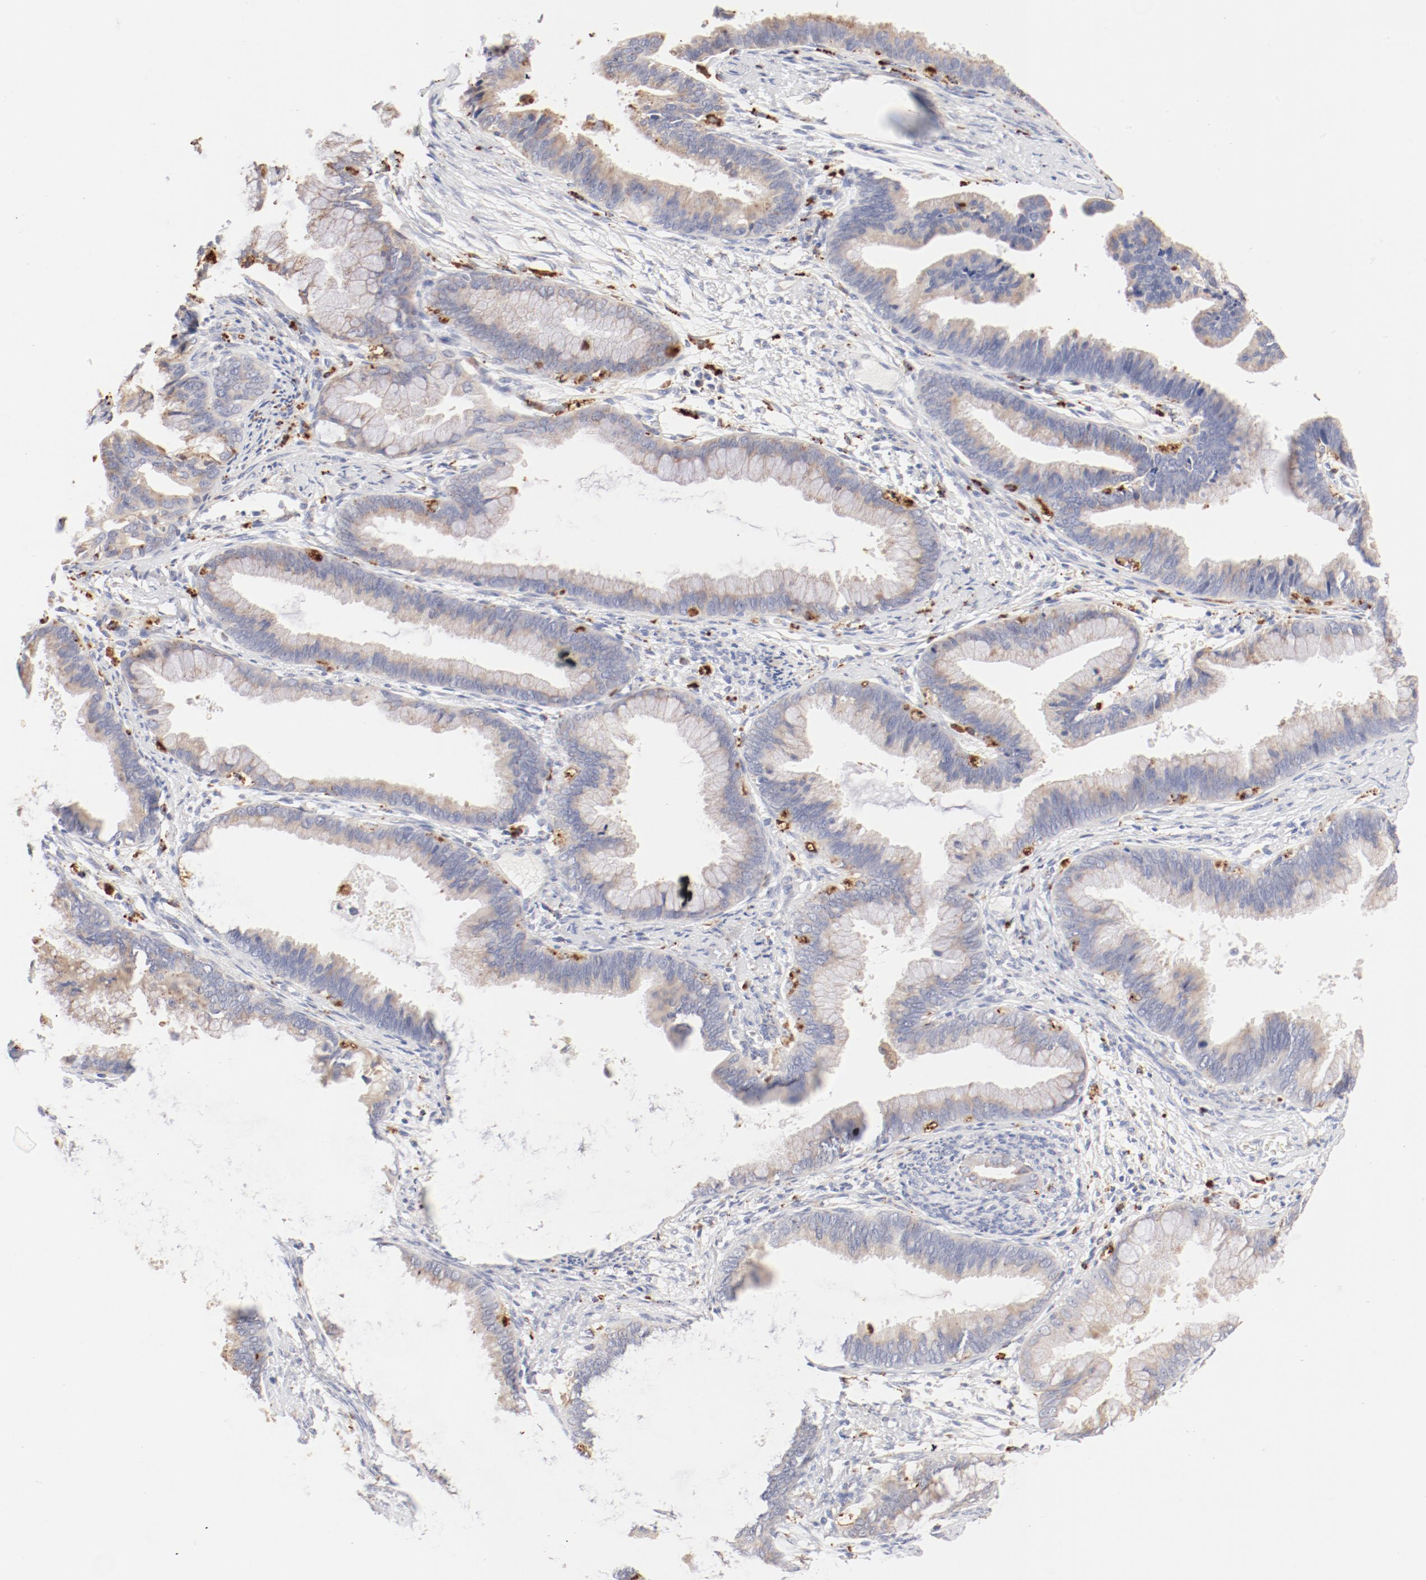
{"staining": {"intensity": "negative", "quantity": "none", "location": "none"}, "tissue": "cervical cancer", "cell_type": "Tumor cells", "image_type": "cancer", "snomed": [{"axis": "morphology", "description": "Adenocarcinoma, NOS"}, {"axis": "topography", "description": "Cervix"}], "caption": "The micrograph exhibits no significant positivity in tumor cells of cervical cancer (adenocarcinoma). The staining was performed using DAB (3,3'-diaminobenzidine) to visualize the protein expression in brown, while the nuclei were stained in blue with hematoxylin (Magnification: 20x).", "gene": "CTSH", "patient": {"sex": "female", "age": 47}}